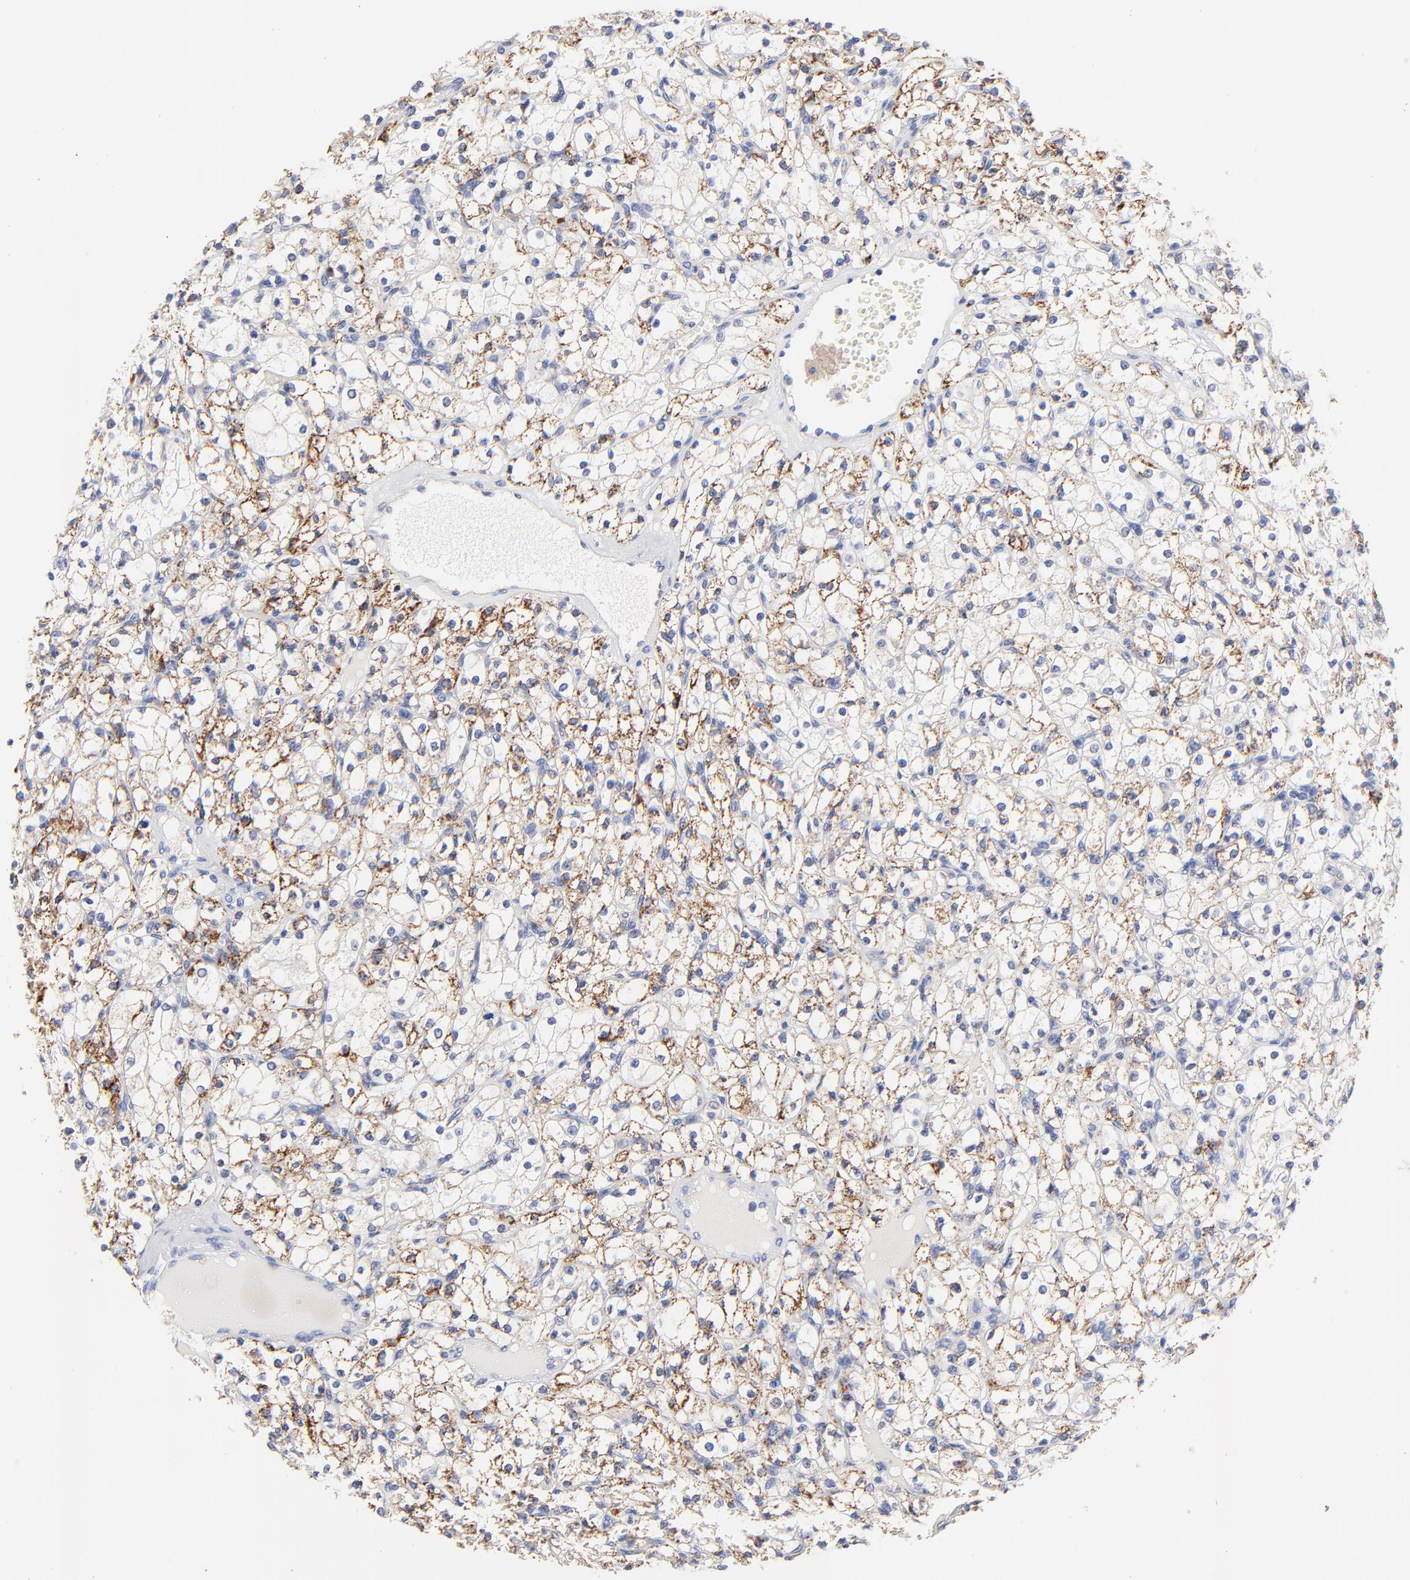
{"staining": {"intensity": "moderate", "quantity": "25%-75%", "location": "cytoplasmic/membranous"}, "tissue": "renal cancer", "cell_type": "Tumor cells", "image_type": "cancer", "snomed": [{"axis": "morphology", "description": "Adenocarcinoma, NOS"}, {"axis": "topography", "description": "Kidney"}], "caption": "Immunohistochemistry (DAB) staining of renal adenocarcinoma shows moderate cytoplasmic/membranous protein expression in approximately 25%-75% of tumor cells. The protein of interest is shown in brown color, while the nuclei are stained blue.", "gene": "FBXO10", "patient": {"sex": "male", "age": 61}}